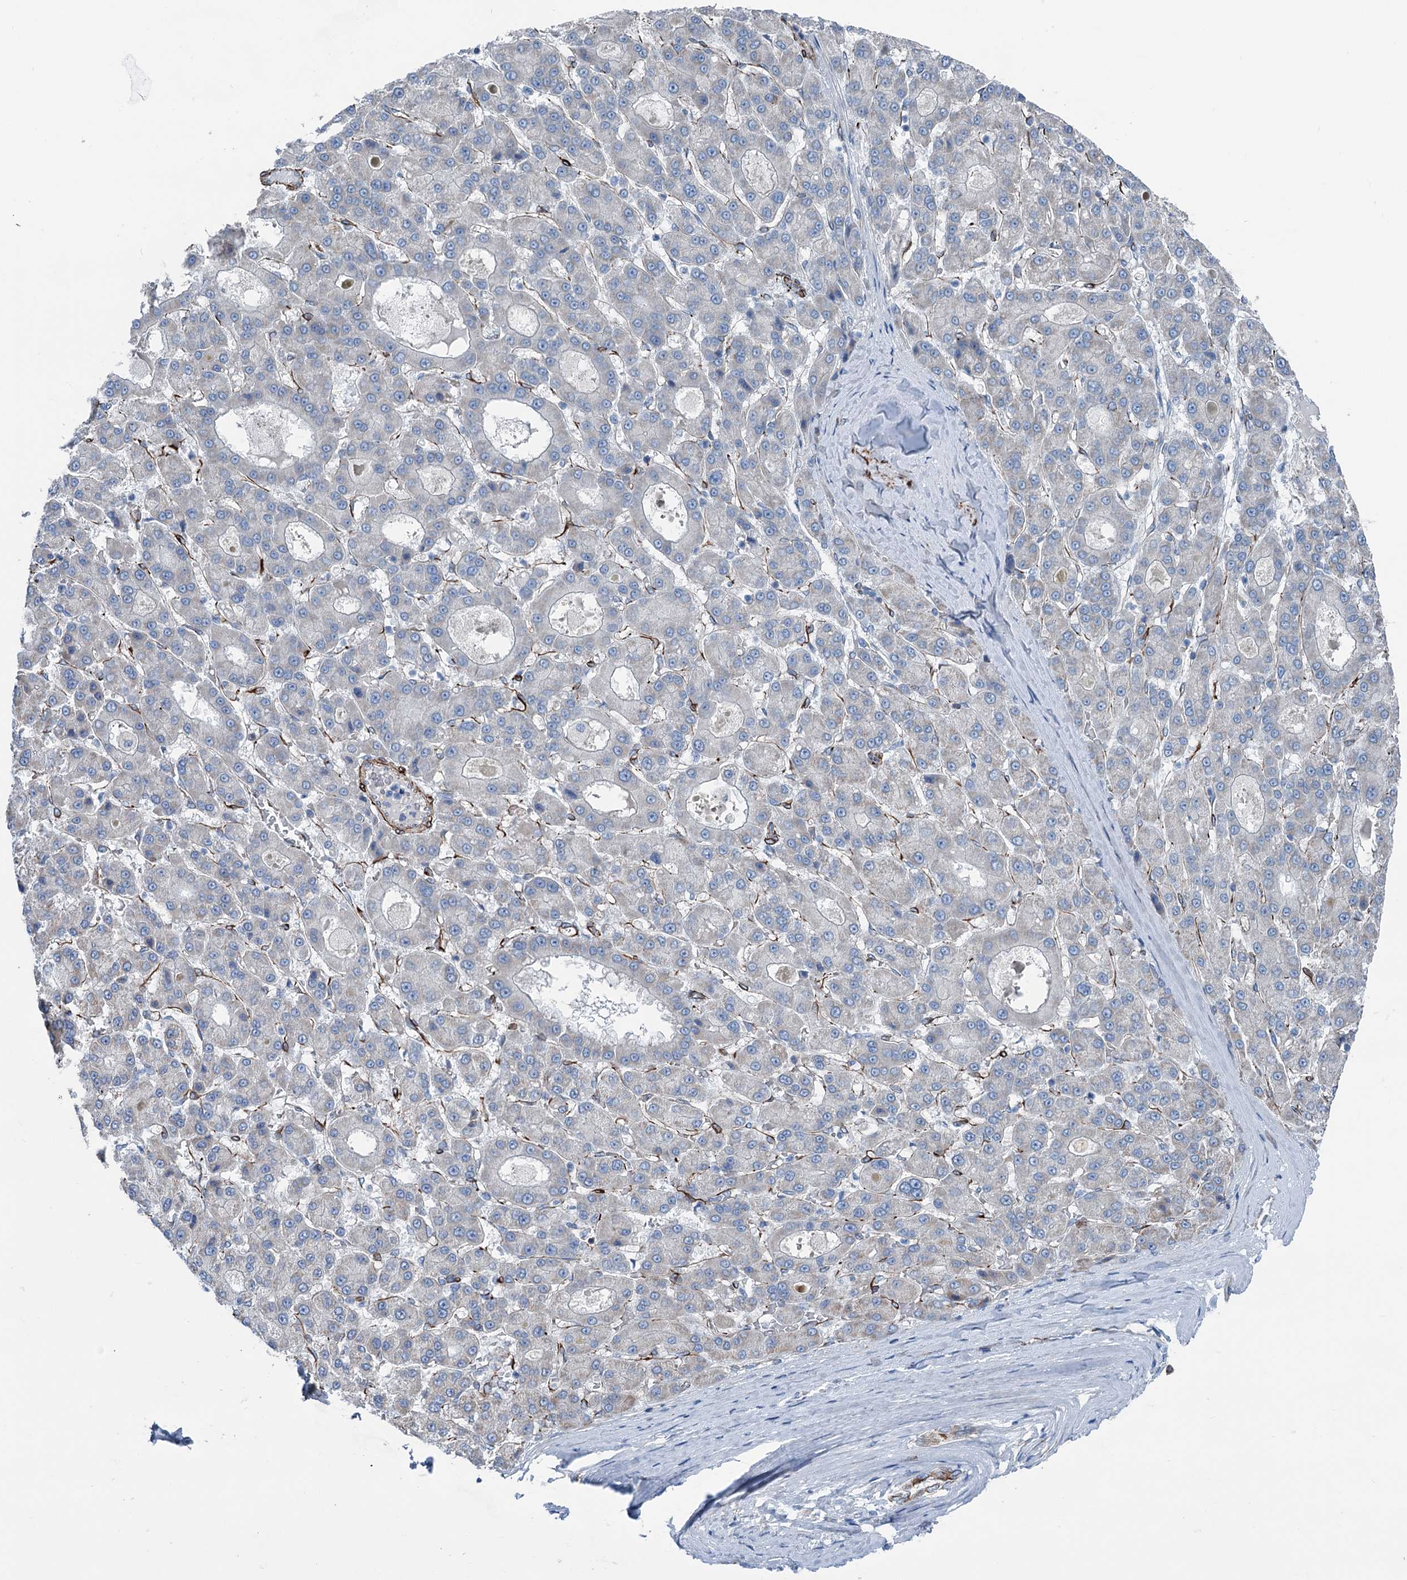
{"staining": {"intensity": "negative", "quantity": "none", "location": "none"}, "tissue": "liver cancer", "cell_type": "Tumor cells", "image_type": "cancer", "snomed": [{"axis": "morphology", "description": "Carcinoma, Hepatocellular, NOS"}, {"axis": "topography", "description": "Liver"}], "caption": "The histopathology image shows no staining of tumor cells in hepatocellular carcinoma (liver).", "gene": "CALCOCO1", "patient": {"sex": "male", "age": 70}}